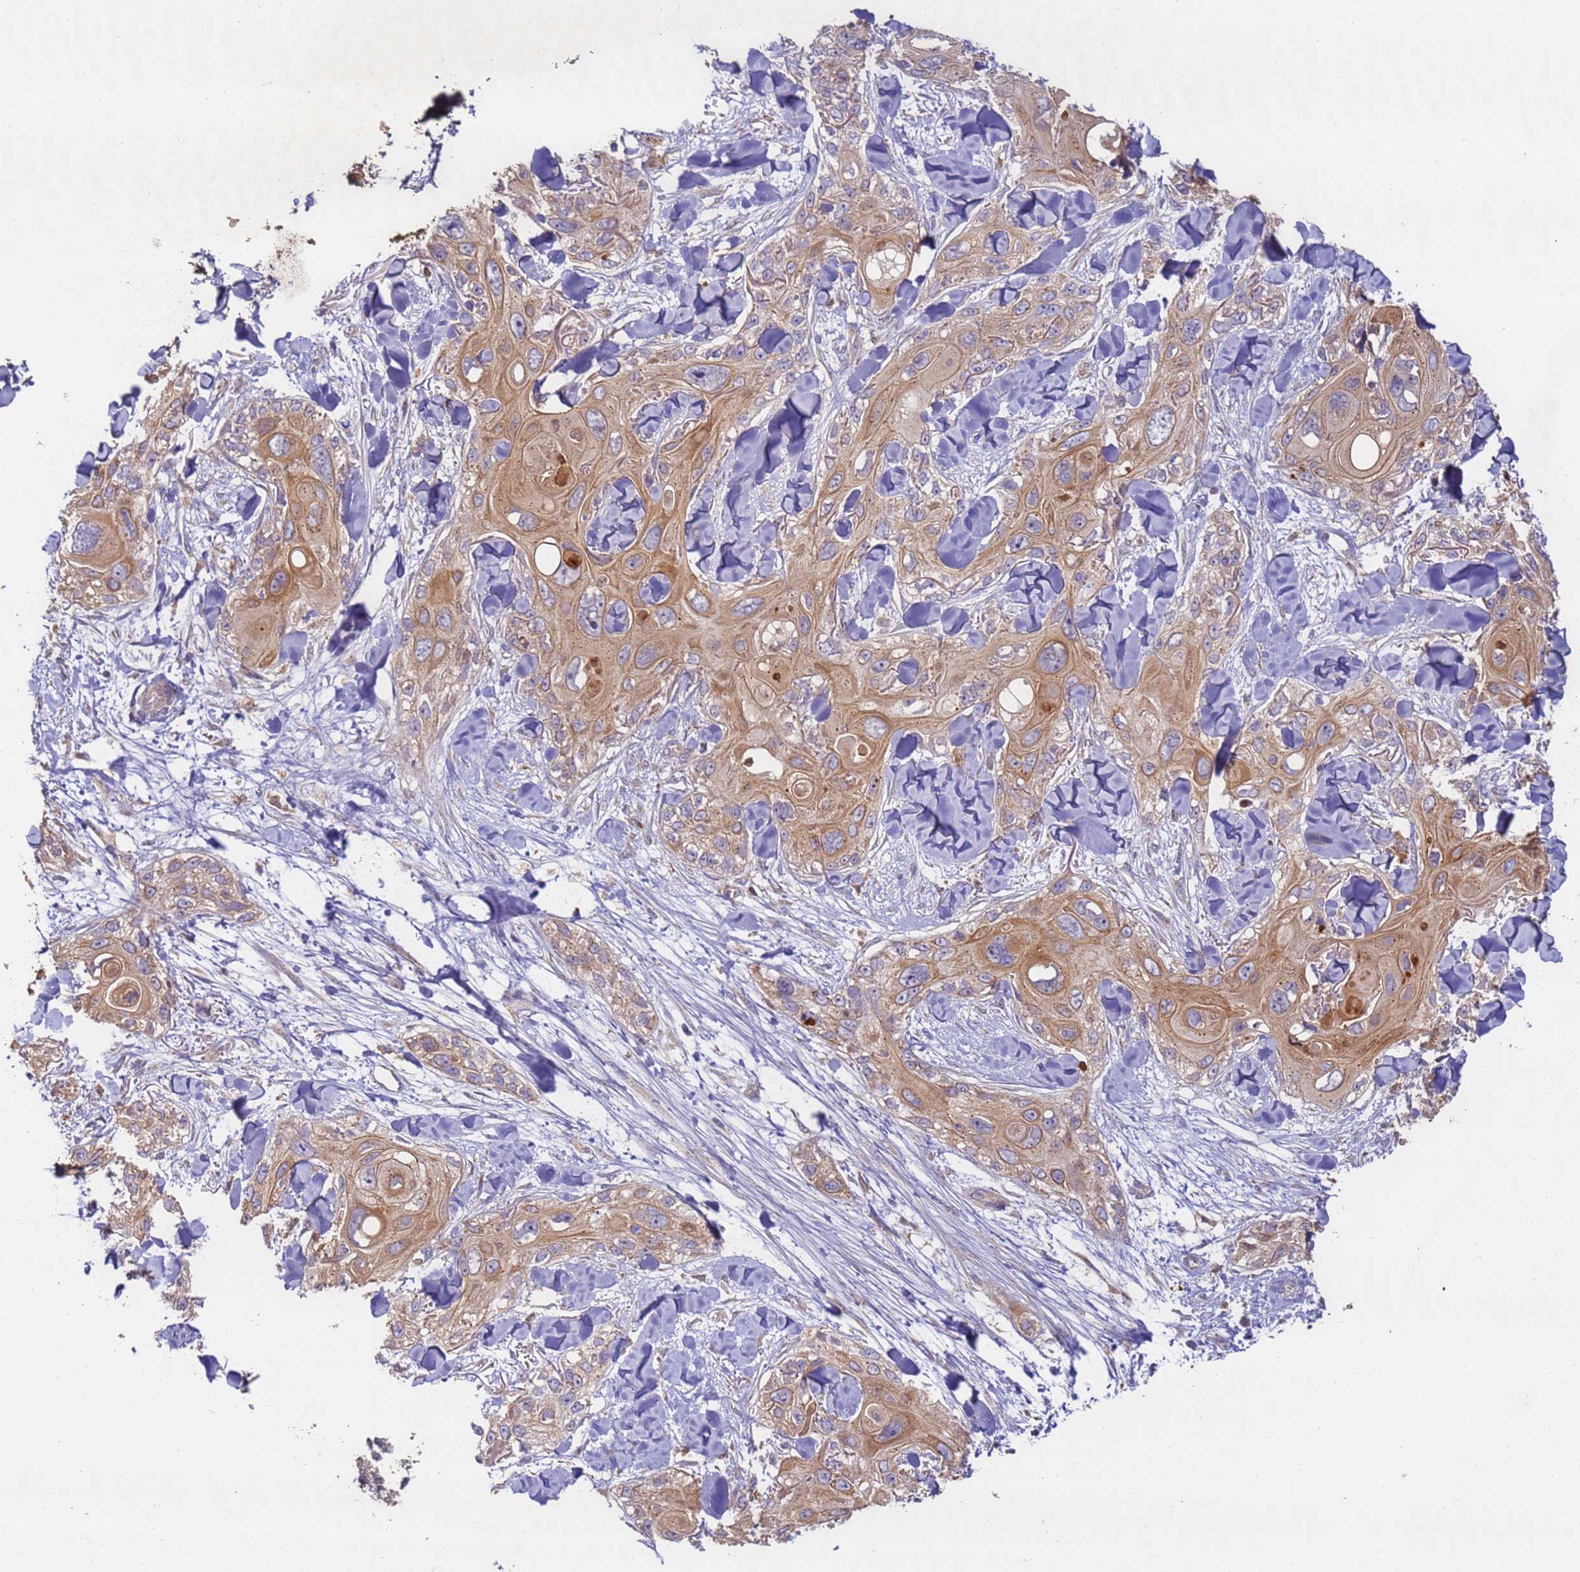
{"staining": {"intensity": "moderate", "quantity": ">75%", "location": "cytoplasmic/membranous"}, "tissue": "skin cancer", "cell_type": "Tumor cells", "image_type": "cancer", "snomed": [{"axis": "morphology", "description": "Normal tissue, NOS"}, {"axis": "morphology", "description": "Squamous cell carcinoma, NOS"}, {"axis": "topography", "description": "Skin"}], "caption": "Skin cancer (squamous cell carcinoma) was stained to show a protein in brown. There is medium levels of moderate cytoplasmic/membranous staining in approximately >75% of tumor cells.", "gene": "TIGAR", "patient": {"sex": "male", "age": 72}}